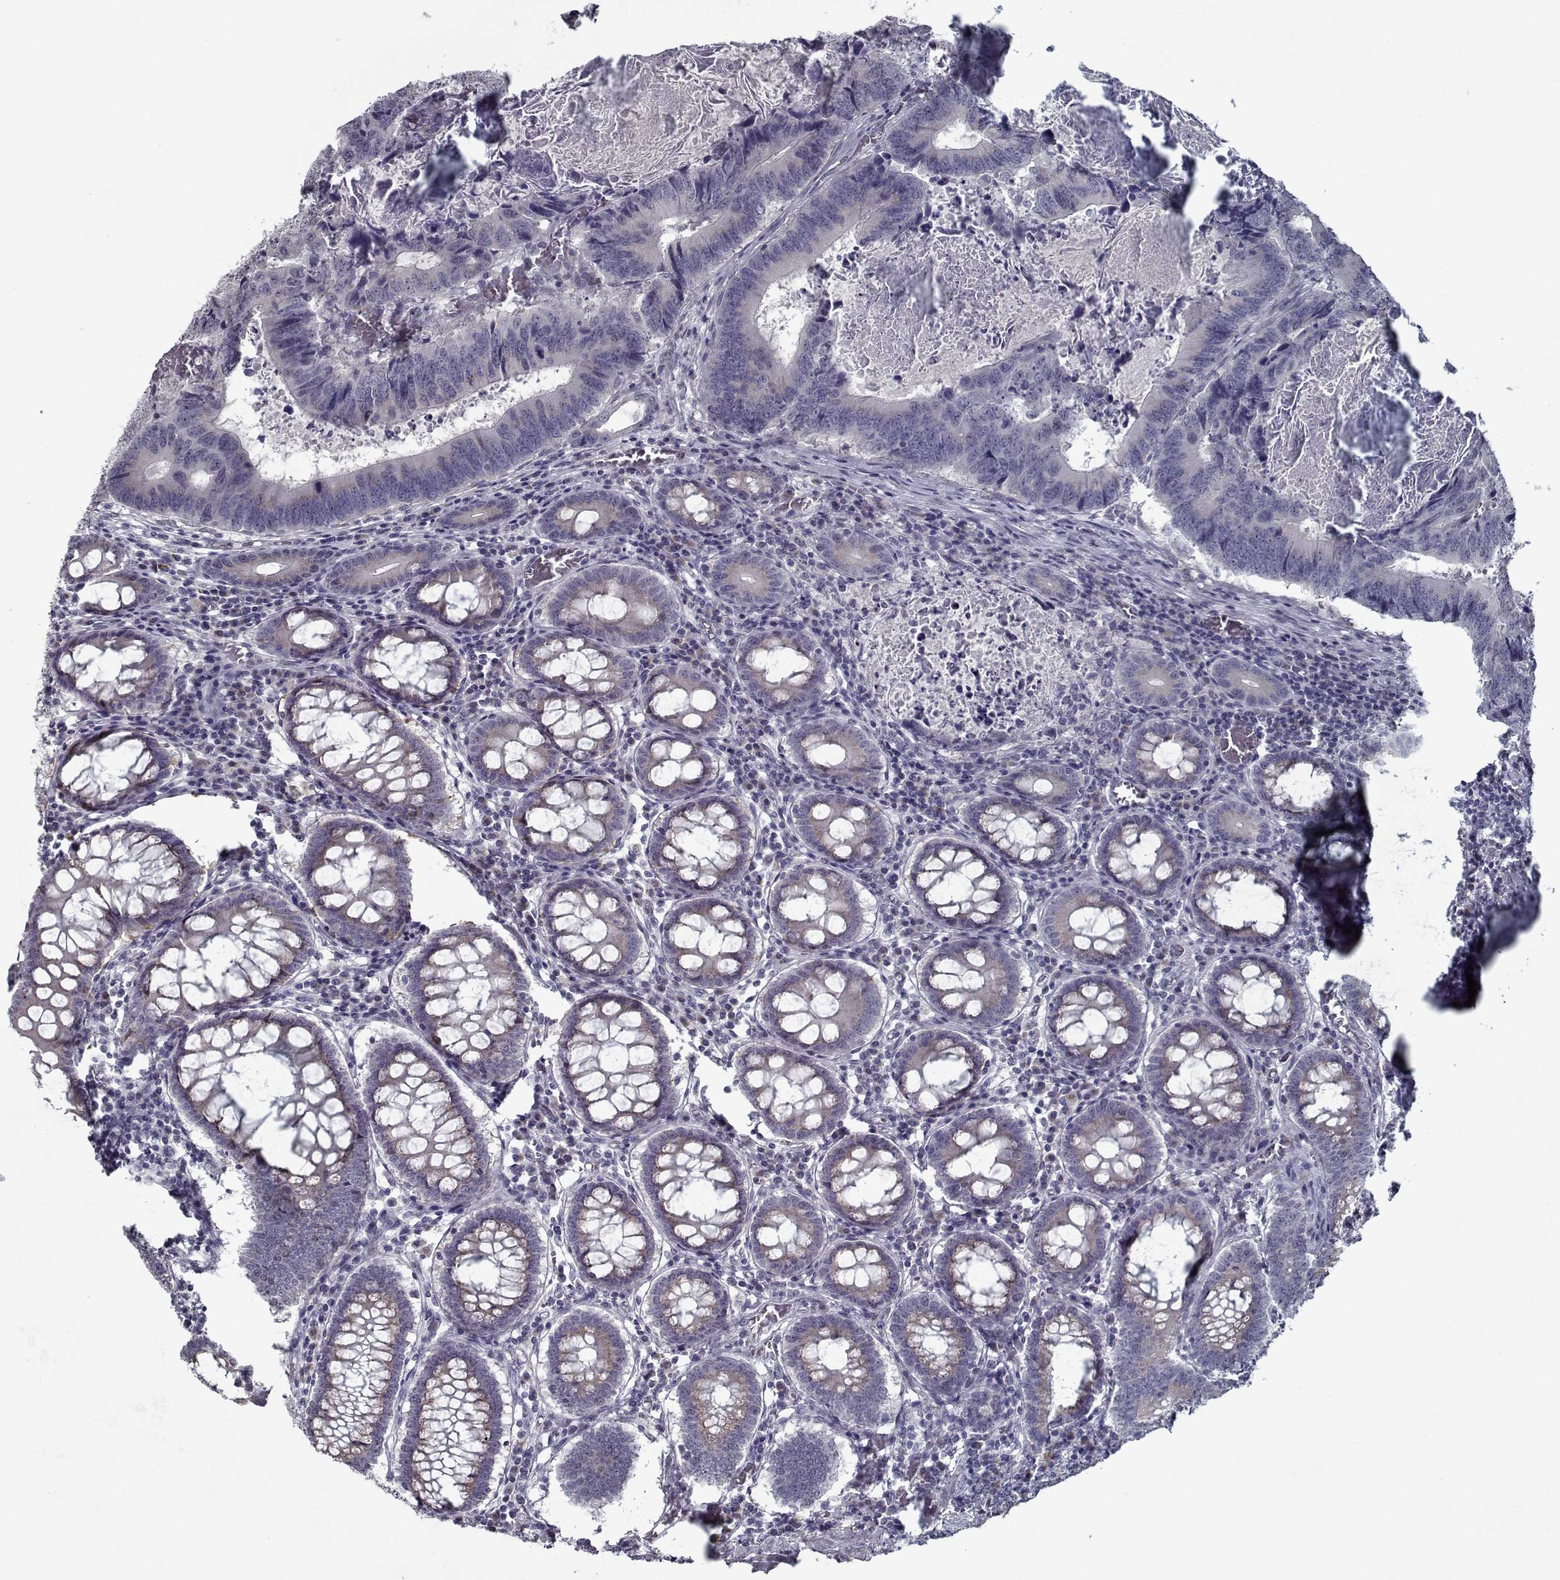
{"staining": {"intensity": "negative", "quantity": "none", "location": "none"}, "tissue": "colorectal cancer", "cell_type": "Tumor cells", "image_type": "cancer", "snomed": [{"axis": "morphology", "description": "Adenocarcinoma, NOS"}, {"axis": "topography", "description": "Colon"}], "caption": "Immunohistochemical staining of human colorectal cancer exhibits no significant expression in tumor cells.", "gene": "SEC16B", "patient": {"sex": "female", "age": 82}}